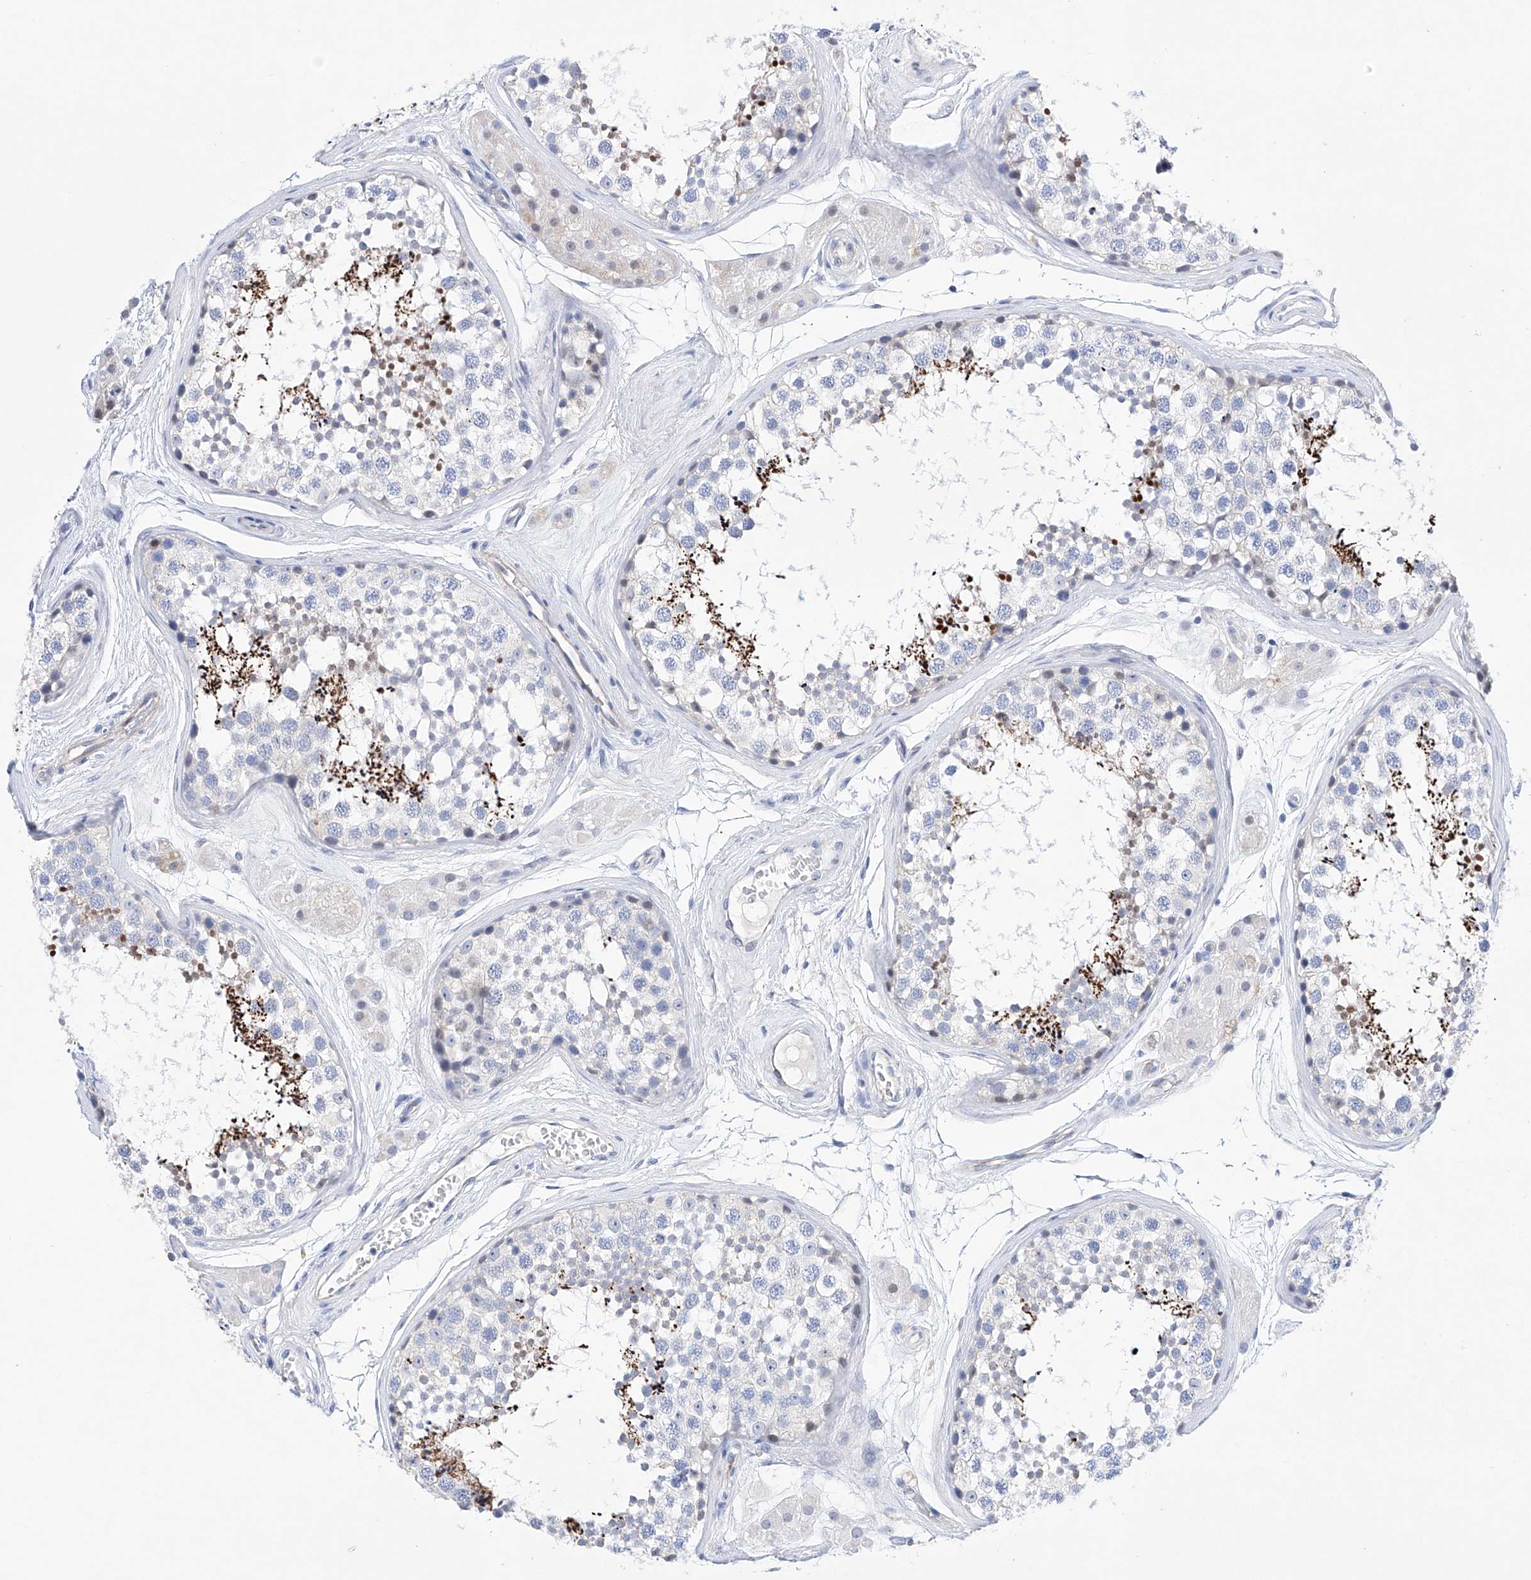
{"staining": {"intensity": "strong", "quantity": "<25%", "location": "nuclear"}, "tissue": "testis", "cell_type": "Cells in seminiferous ducts", "image_type": "normal", "snomed": [{"axis": "morphology", "description": "Normal tissue, NOS"}, {"axis": "topography", "description": "Testis"}], "caption": "Protein expression analysis of benign human testis reveals strong nuclear expression in approximately <25% of cells in seminiferous ducts. Ihc stains the protein of interest in brown and the nuclei are stained blue.", "gene": "ETV7", "patient": {"sex": "male", "age": 56}}